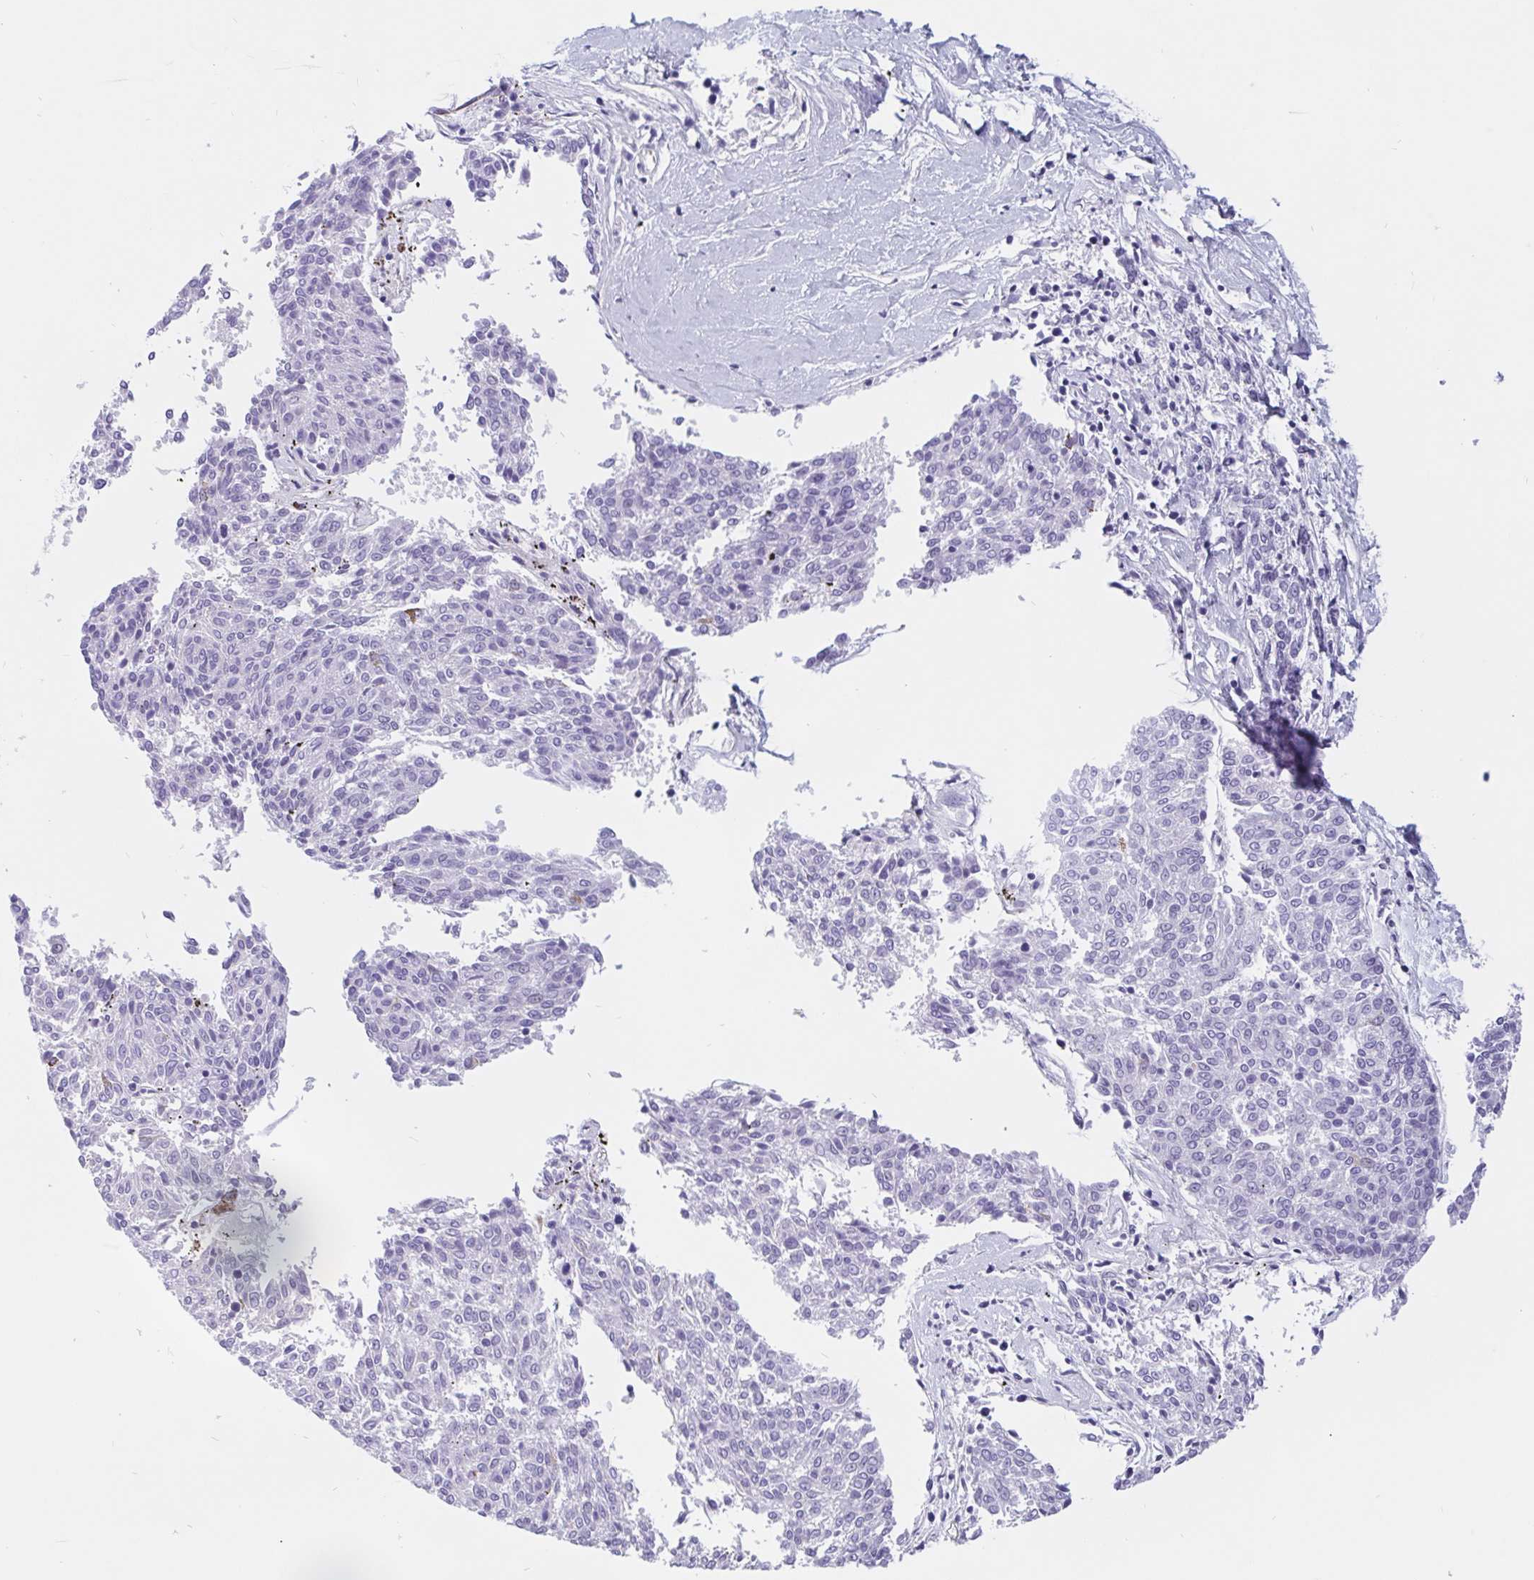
{"staining": {"intensity": "negative", "quantity": "none", "location": "none"}, "tissue": "melanoma", "cell_type": "Tumor cells", "image_type": "cancer", "snomed": [{"axis": "morphology", "description": "Malignant melanoma, NOS"}, {"axis": "topography", "description": "Skin"}], "caption": "Immunohistochemistry histopathology image of neoplastic tissue: melanoma stained with DAB (3,3'-diaminobenzidine) shows no significant protein positivity in tumor cells. The staining is performed using DAB brown chromogen with nuclei counter-stained in using hematoxylin.", "gene": "LIMCH1", "patient": {"sex": "female", "age": 72}}